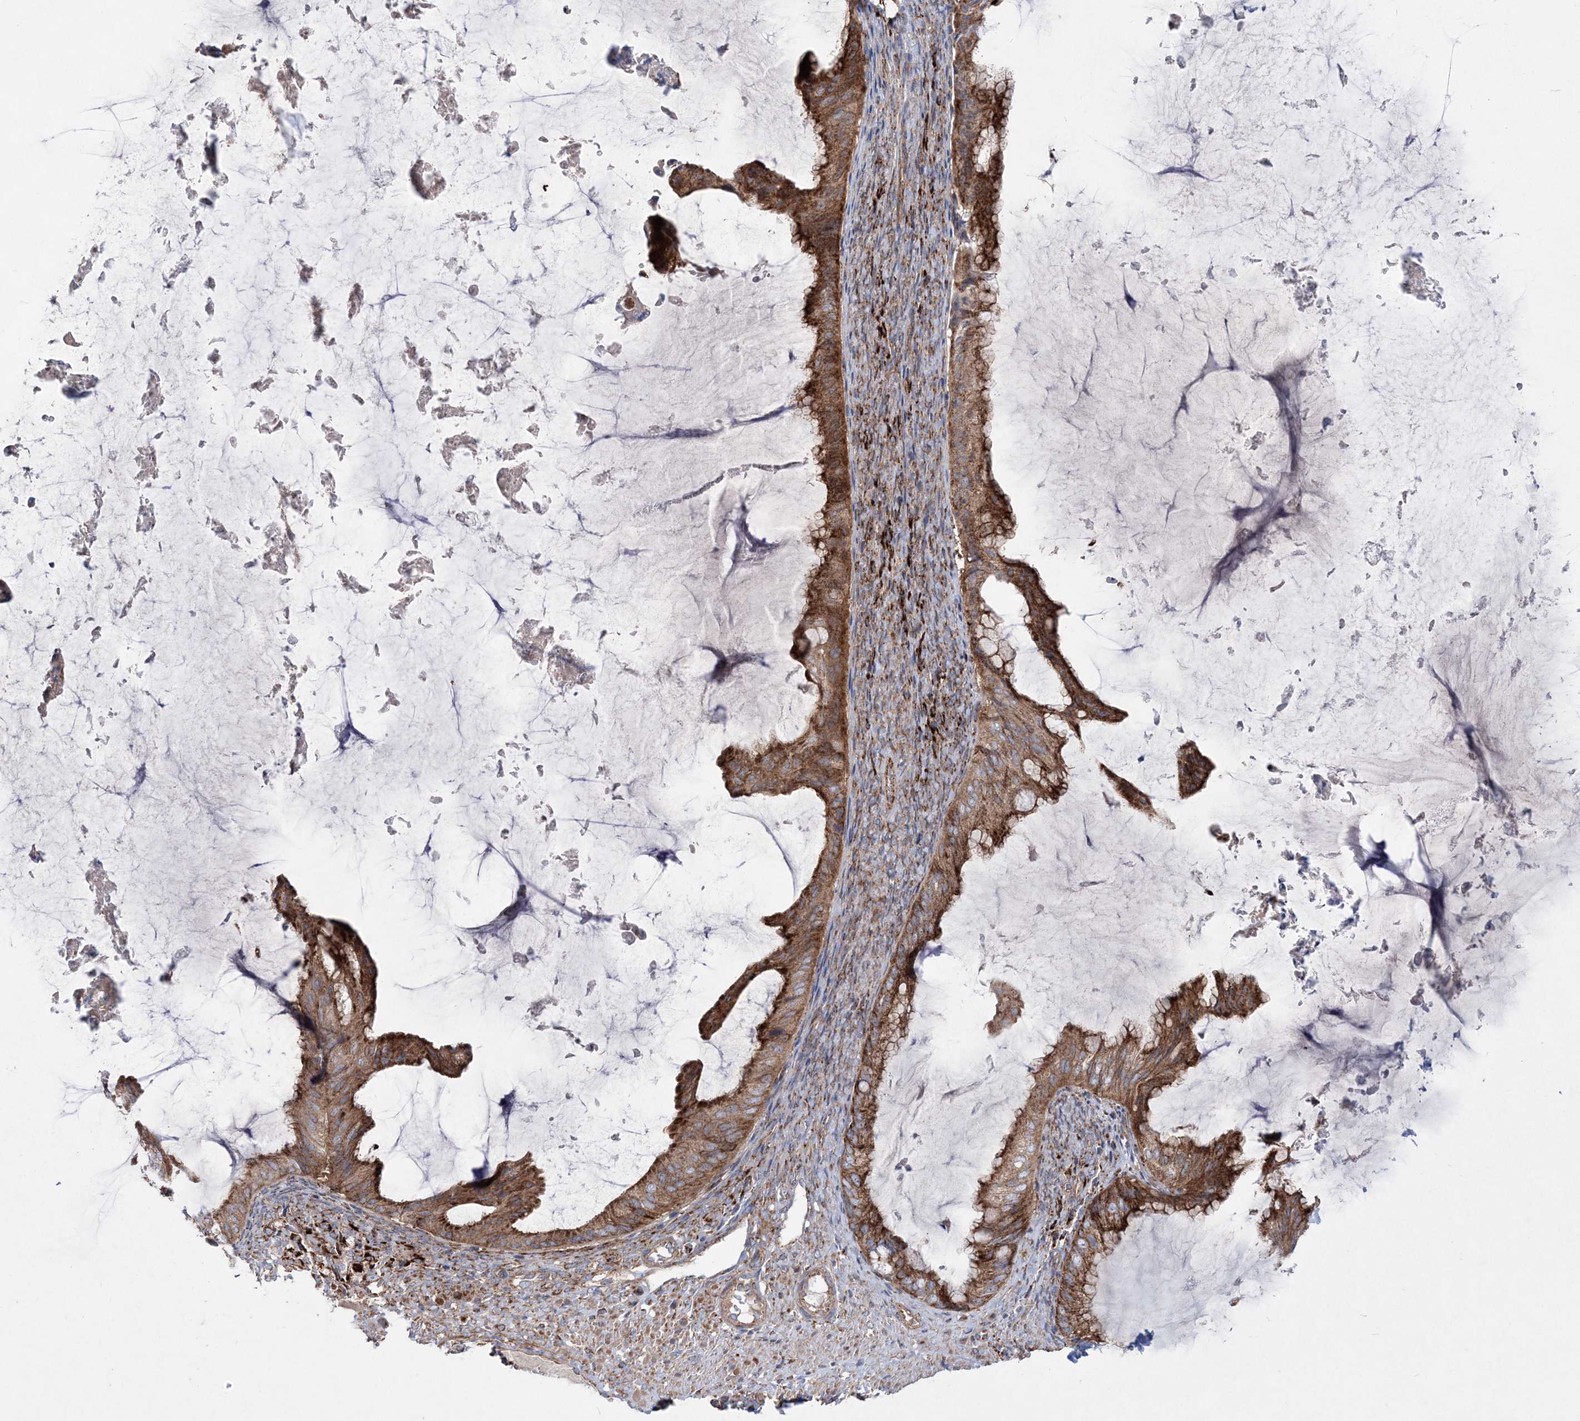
{"staining": {"intensity": "strong", "quantity": ">75%", "location": "cytoplasmic/membranous"}, "tissue": "ovarian cancer", "cell_type": "Tumor cells", "image_type": "cancer", "snomed": [{"axis": "morphology", "description": "Cystadenocarcinoma, mucinous, NOS"}, {"axis": "topography", "description": "Ovary"}], "caption": "This is a photomicrograph of immunohistochemistry staining of ovarian cancer, which shows strong staining in the cytoplasmic/membranous of tumor cells.", "gene": "NGLY1", "patient": {"sex": "female", "age": 61}}